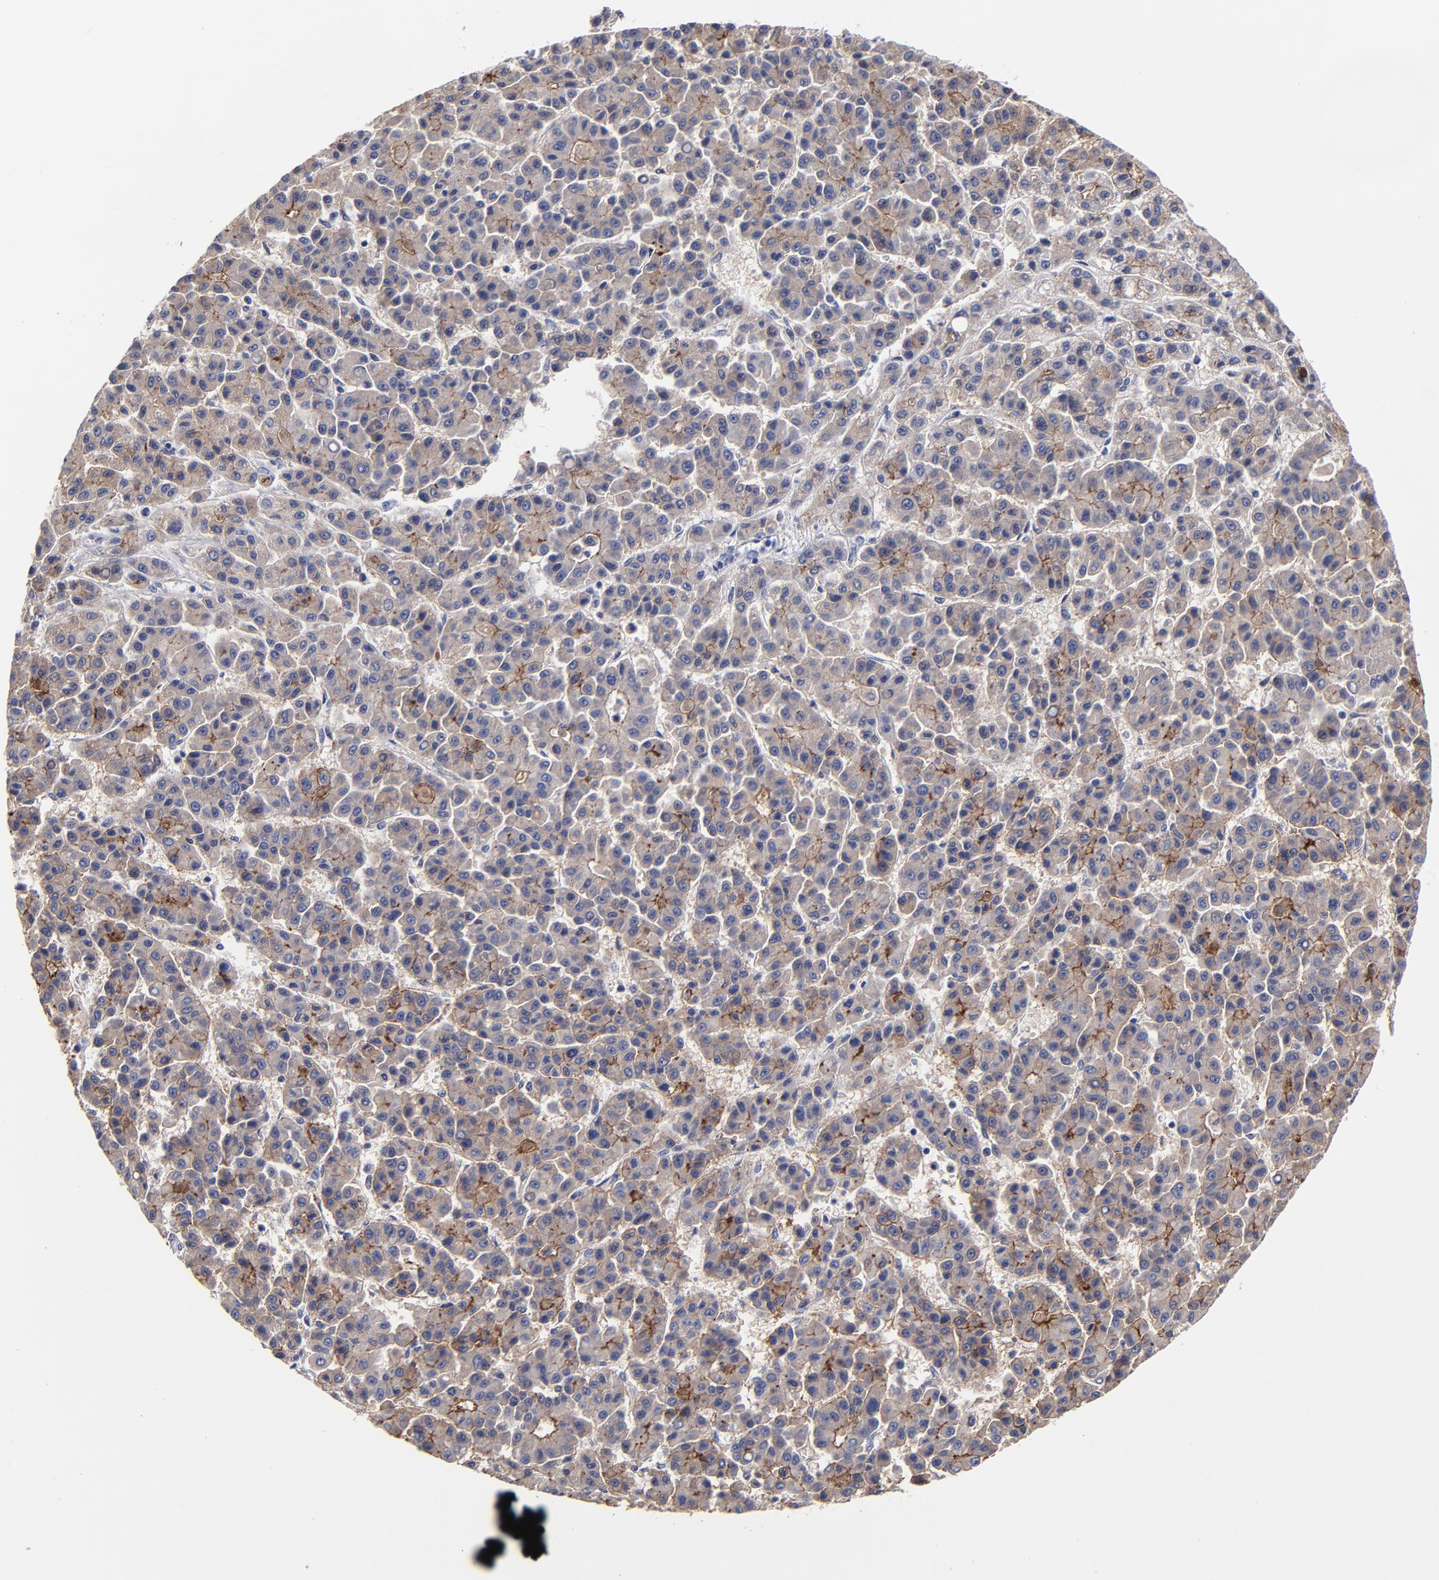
{"staining": {"intensity": "weak", "quantity": "25%-75%", "location": "cytoplasmic/membranous"}, "tissue": "liver cancer", "cell_type": "Tumor cells", "image_type": "cancer", "snomed": [{"axis": "morphology", "description": "Carcinoma, Hepatocellular, NOS"}, {"axis": "topography", "description": "Liver"}], "caption": "Human liver cancer (hepatocellular carcinoma) stained for a protein (brown) reveals weak cytoplasmic/membranous positive positivity in about 25%-75% of tumor cells.", "gene": "CXADR", "patient": {"sex": "male", "age": 70}}